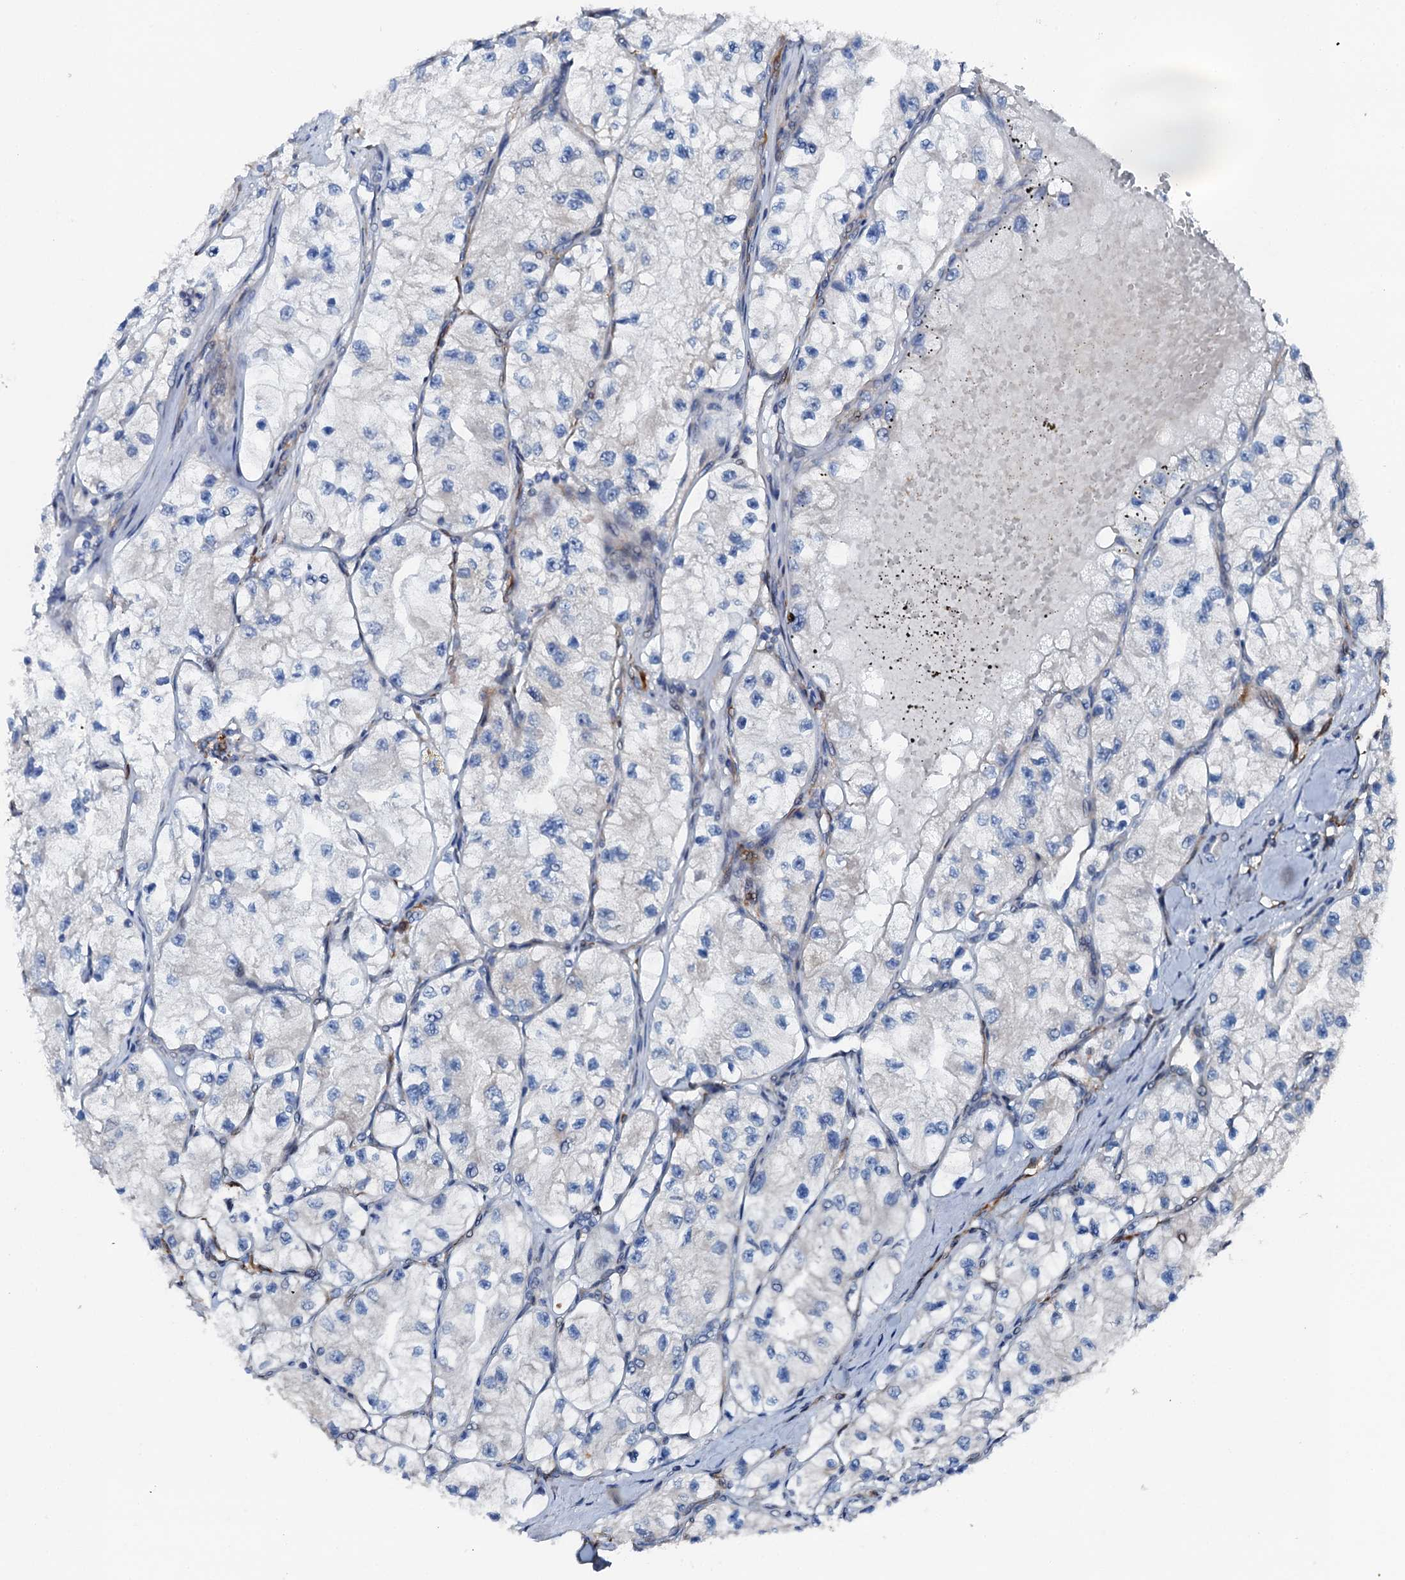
{"staining": {"intensity": "negative", "quantity": "none", "location": "none"}, "tissue": "renal cancer", "cell_type": "Tumor cells", "image_type": "cancer", "snomed": [{"axis": "morphology", "description": "Adenocarcinoma, NOS"}, {"axis": "topography", "description": "Kidney"}], "caption": "Tumor cells show no significant protein staining in renal cancer (adenocarcinoma).", "gene": "GFOD2", "patient": {"sex": "female", "age": 57}}